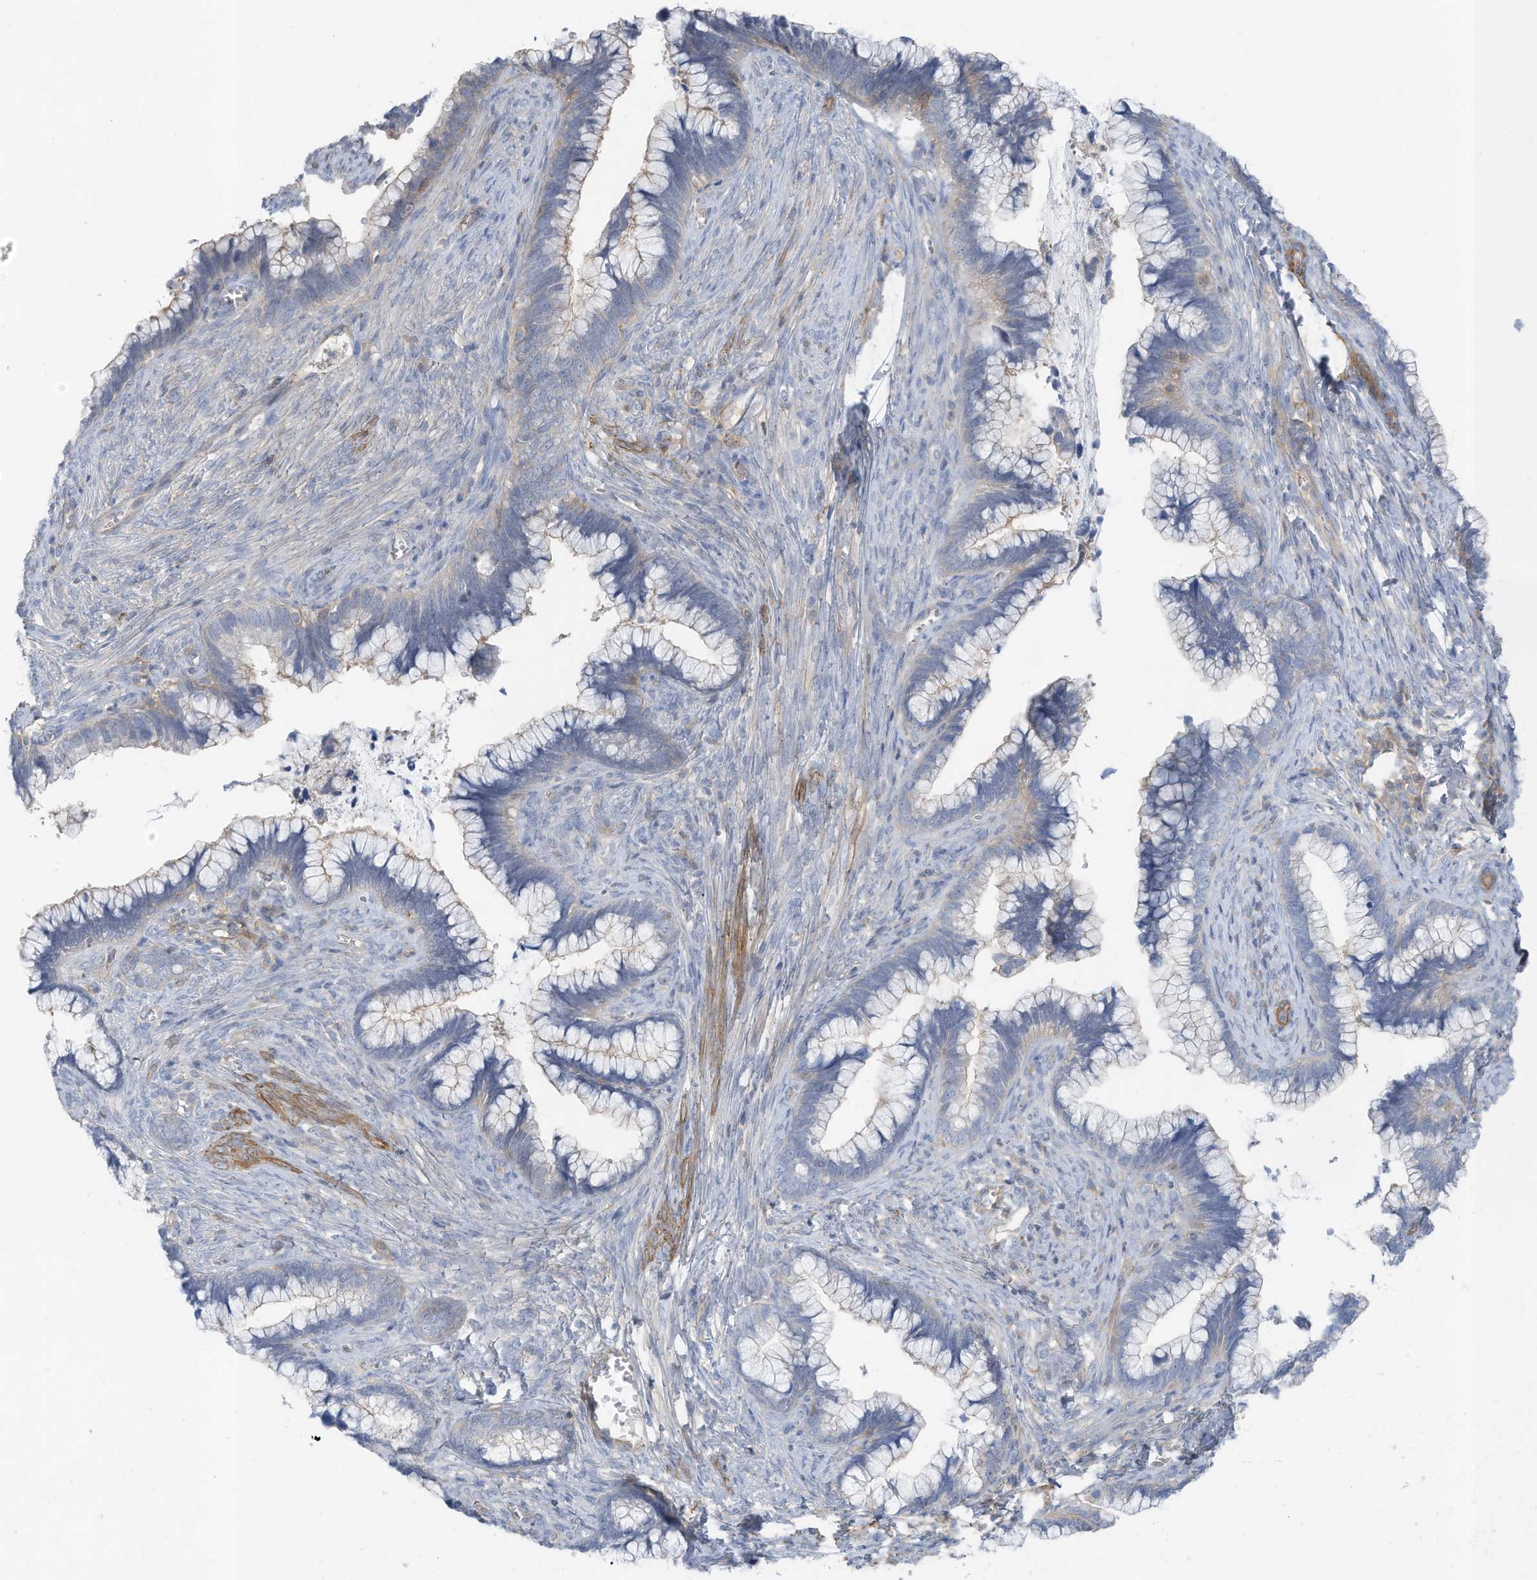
{"staining": {"intensity": "weak", "quantity": "<25%", "location": "cytoplasmic/membranous"}, "tissue": "cervical cancer", "cell_type": "Tumor cells", "image_type": "cancer", "snomed": [{"axis": "morphology", "description": "Adenocarcinoma, NOS"}, {"axis": "topography", "description": "Cervix"}], "caption": "High magnification brightfield microscopy of adenocarcinoma (cervical) stained with DAB (brown) and counterstained with hematoxylin (blue): tumor cells show no significant positivity.", "gene": "ZNF846", "patient": {"sex": "female", "age": 44}}